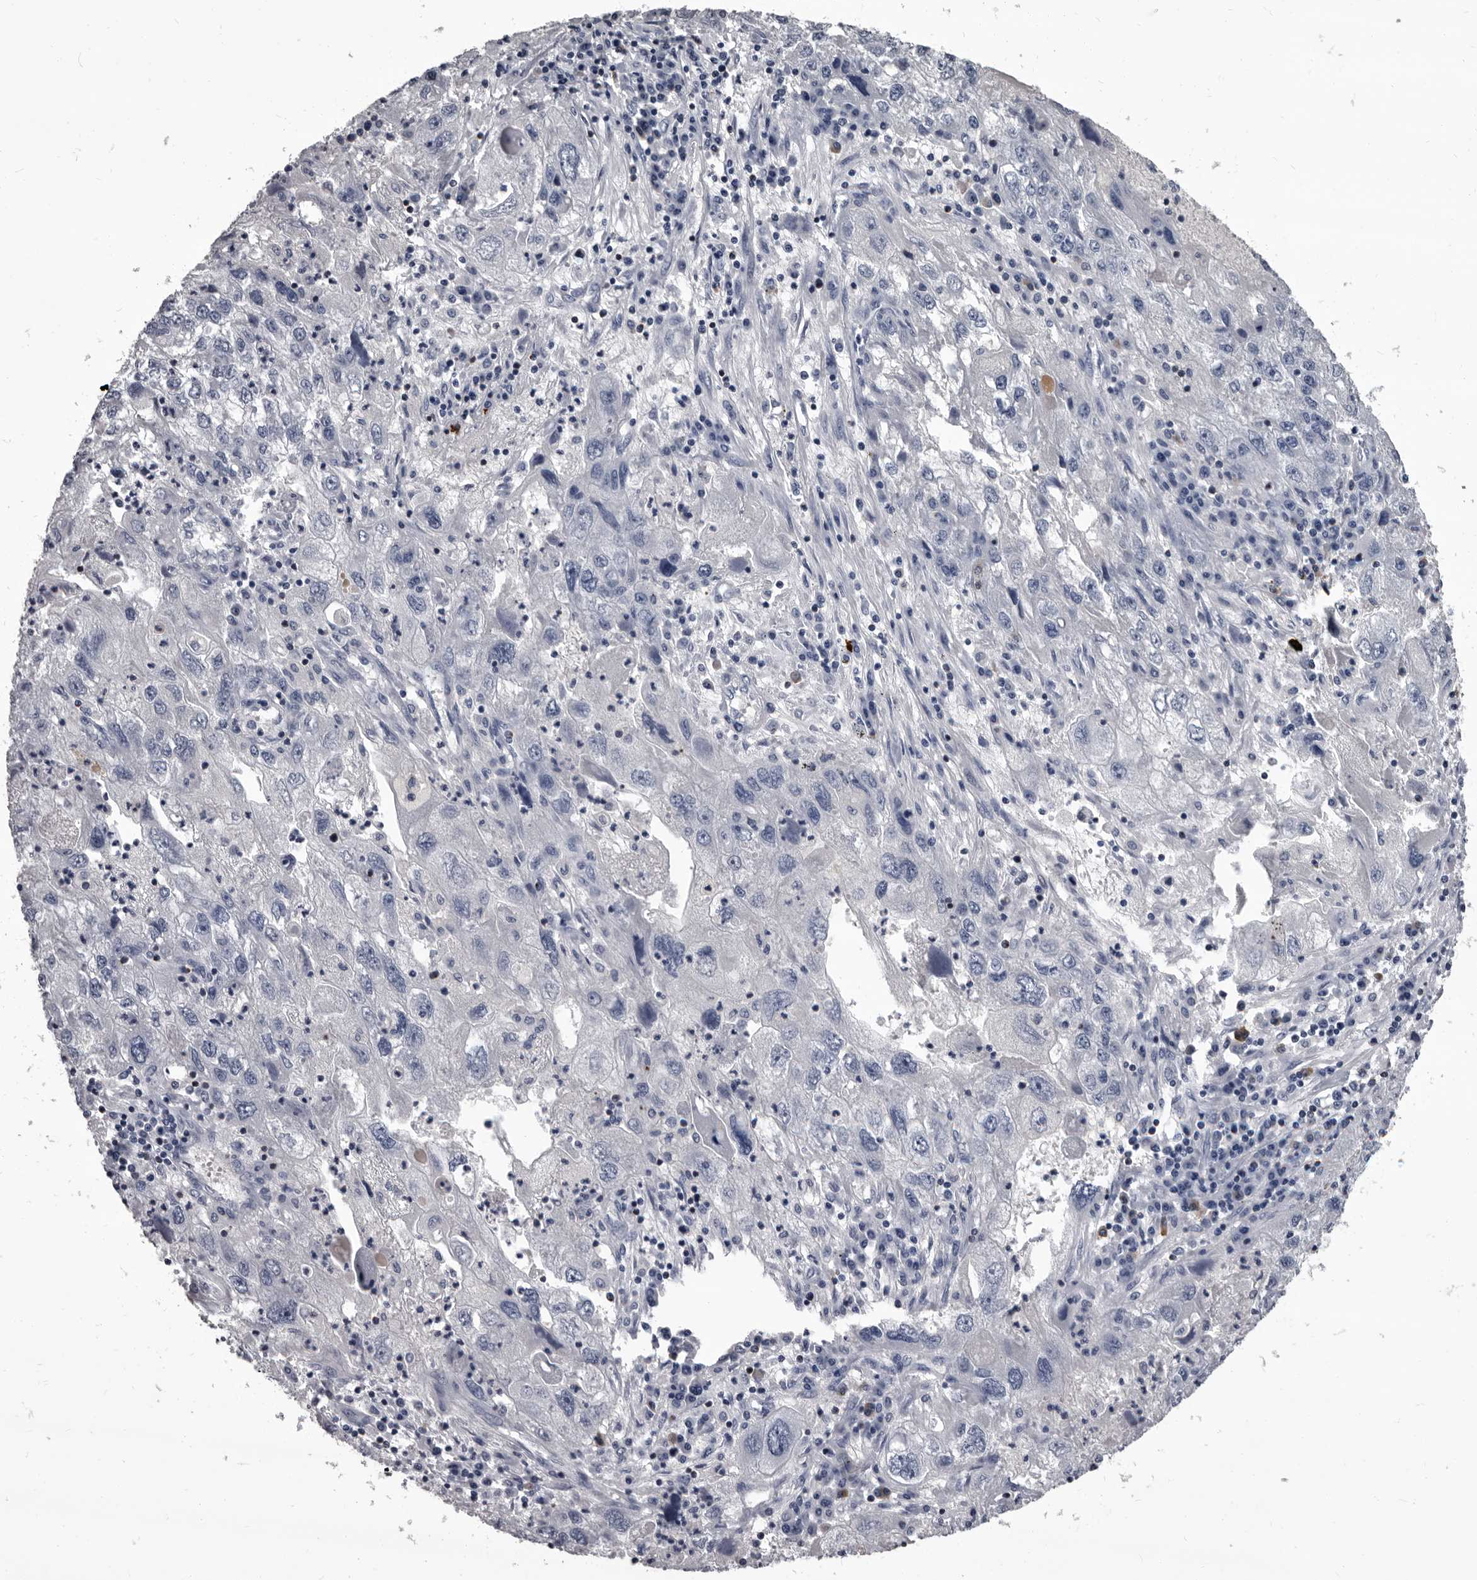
{"staining": {"intensity": "negative", "quantity": "none", "location": "none"}, "tissue": "endometrial cancer", "cell_type": "Tumor cells", "image_type": "cancer", "snomed": [{"axis": "morphology", "description": "Adenocarcinoma, NOS"}, {"axis": "topography", "description": "Endometrium"}], "caption": "This is a micrograph of IHC staining of endometrial cancer, which shows no expression in tumor cells. (Stains: DAB IHC with hematoxylin counter stain, Microscopy: brightfield microscopy at high magnification).", "gene": "GZMH", "patient": {"sex": "female", "age": 49}}